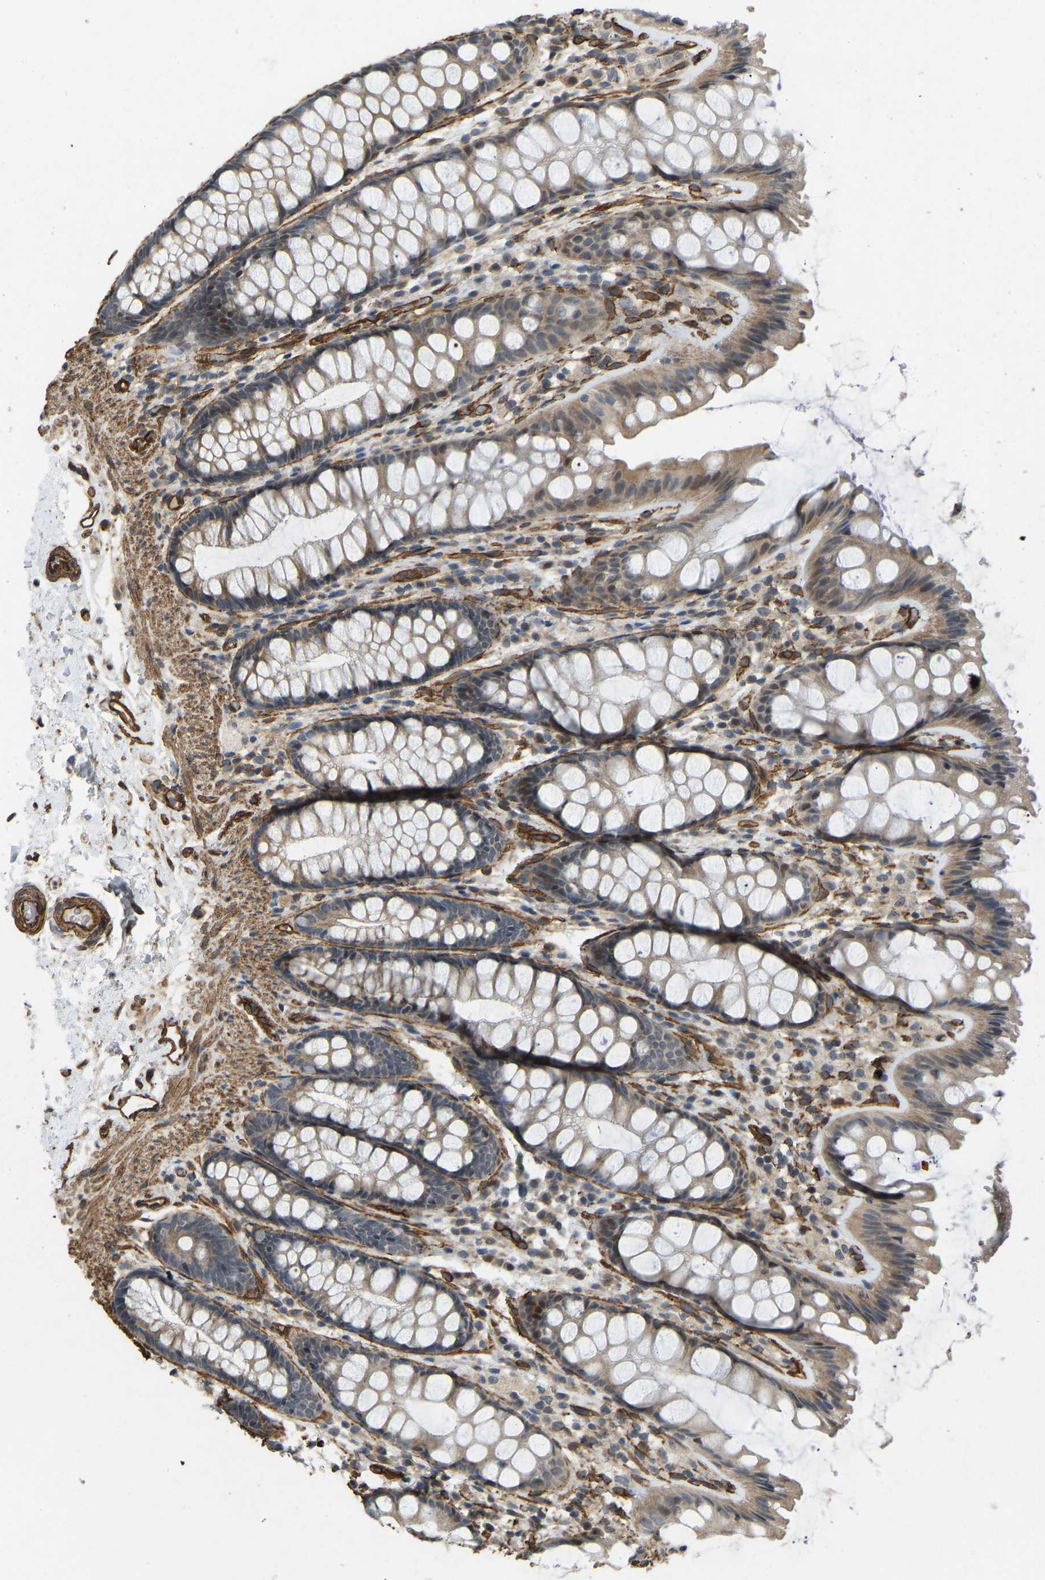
{"staining": {"intensity": "strong", "quantity": ">75%", "location": "cytoplasmic/membranous"}, "tissue": "colon", "cell_type": "Endothelial cells", "image_type": "normal", "snomed": [{"axis": "morphology", "description": "Normal tissue, NOS"}, {"axis": "topography", "description": "Colon"}], "caption": "IHC micrograph of benign colon: colon stained using IHC demonstrates high levels of strong protein expression localized specifically in the cytoplasmic/membranous of endothelial cells, appearing as a cytoplasmic/membranous brown color.", "gene": "NMB", "patient": {"sex": "female", "age": 56}}